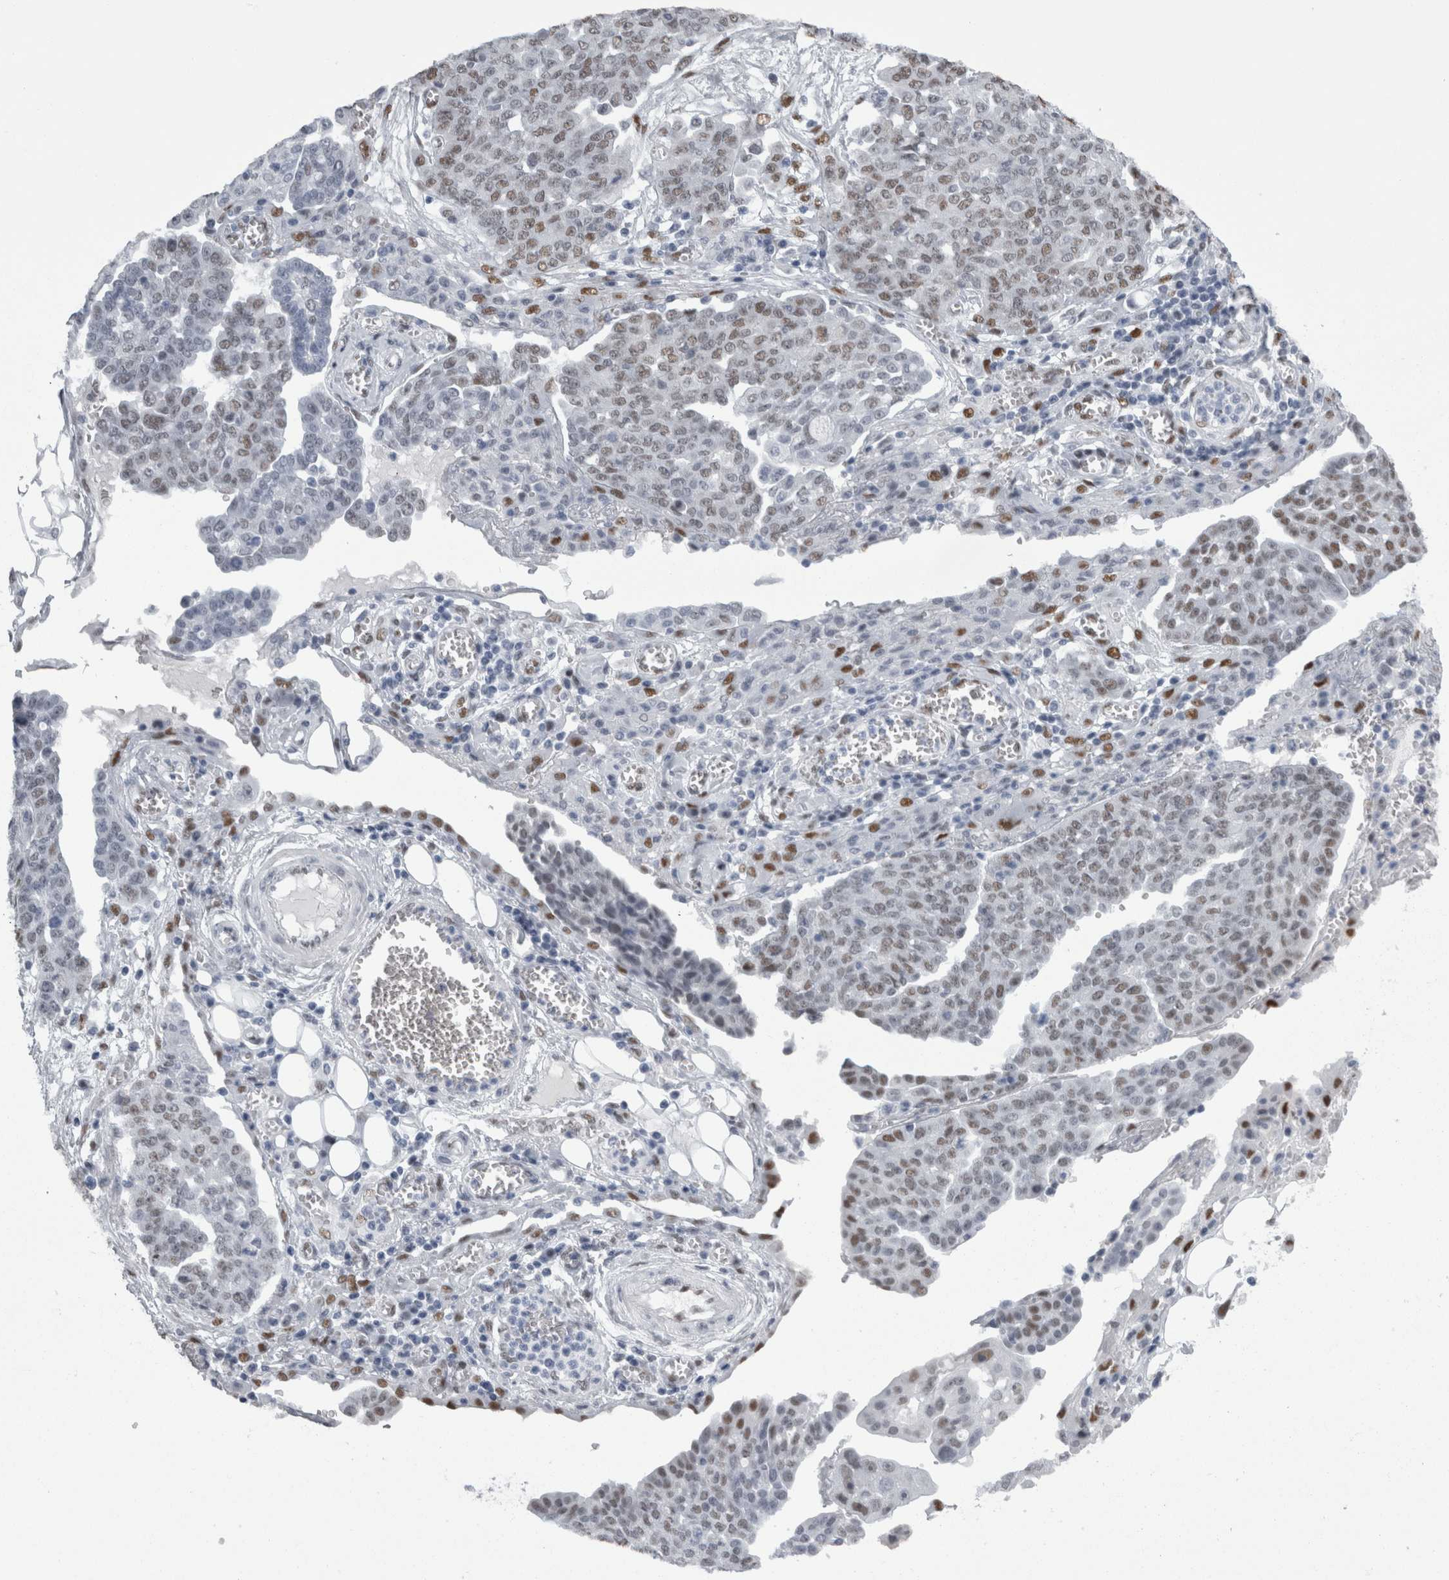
{"staining": {"intensity": "weak", "quantity": "<25%", "location": "nuclear"}, "tissue": "ovarian cancer", "cell_type": "Tumor cells", "image_type": "cancer", "snomed": [{"axis": "morphology", "description": "Cystadenocarcinoma, serous, NOS"}, {"axis": "topography", "description": "Soft tissue"}, {"axis": "topography", "description": "Ovary"}], "caption": "Ovarian cancer was stained to show a protein in brown. There is no significant expression in tumor cells.", "gene": "C1orf54", "patient": {"sex": "female", "age": 57}}